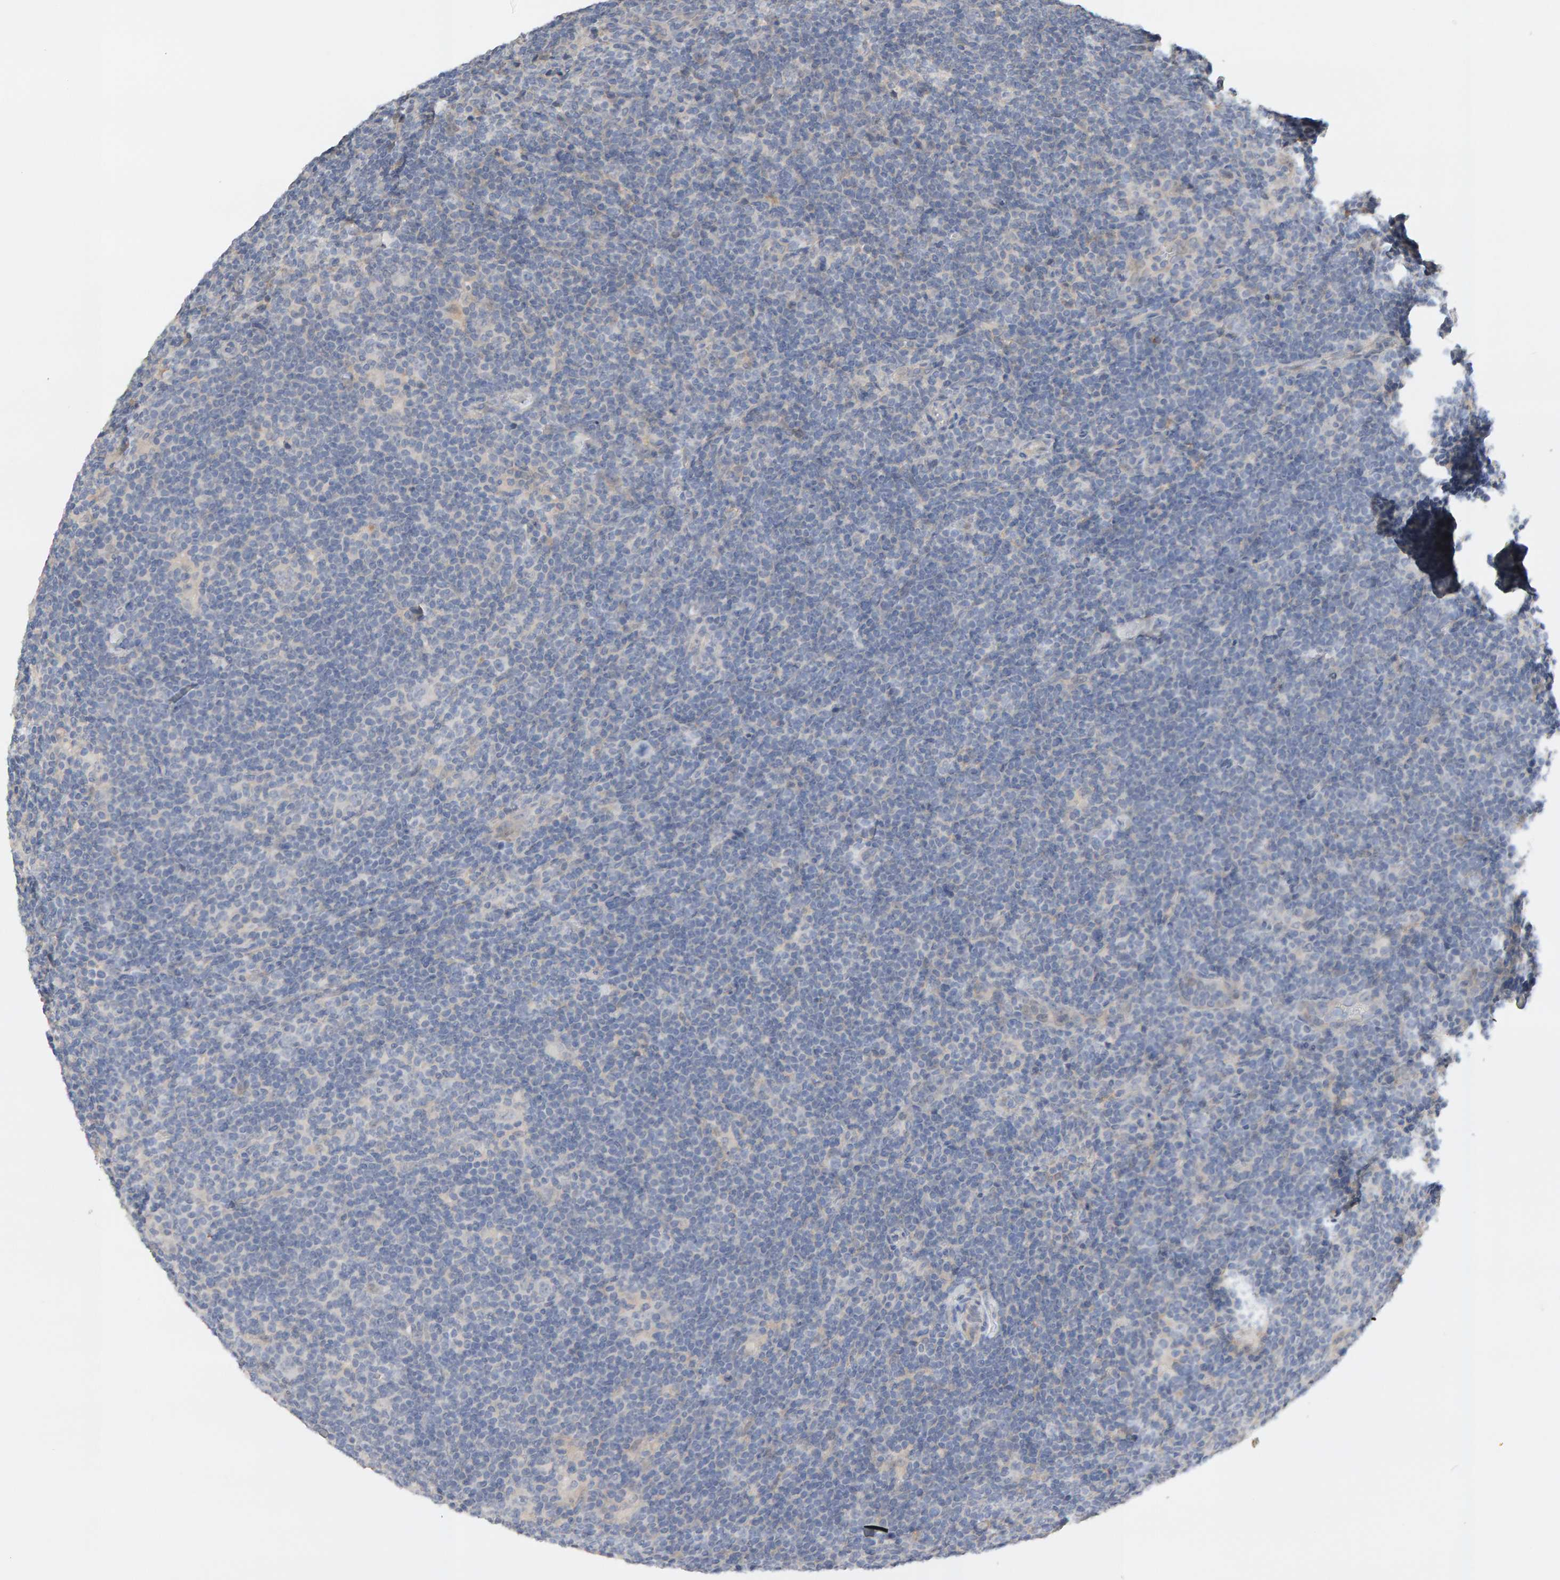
{"staining": {"intensity": "negative", "quantity": "none", "location": "none"}, "tissue": "lymphoma", "cell_type": "Tumor cells", "image_type": "cancer", "snomed": [{"axis": "morphology", "description": "Hodgkin's disease, NOS"}, {"axis": "topography", "description": "Lymph node"}], "caption": "Protein analysis of lymphoma displays no significant expression in tumor cells.", "gene": "GFUS", "patient": {"sex": "female", "age": 57}}